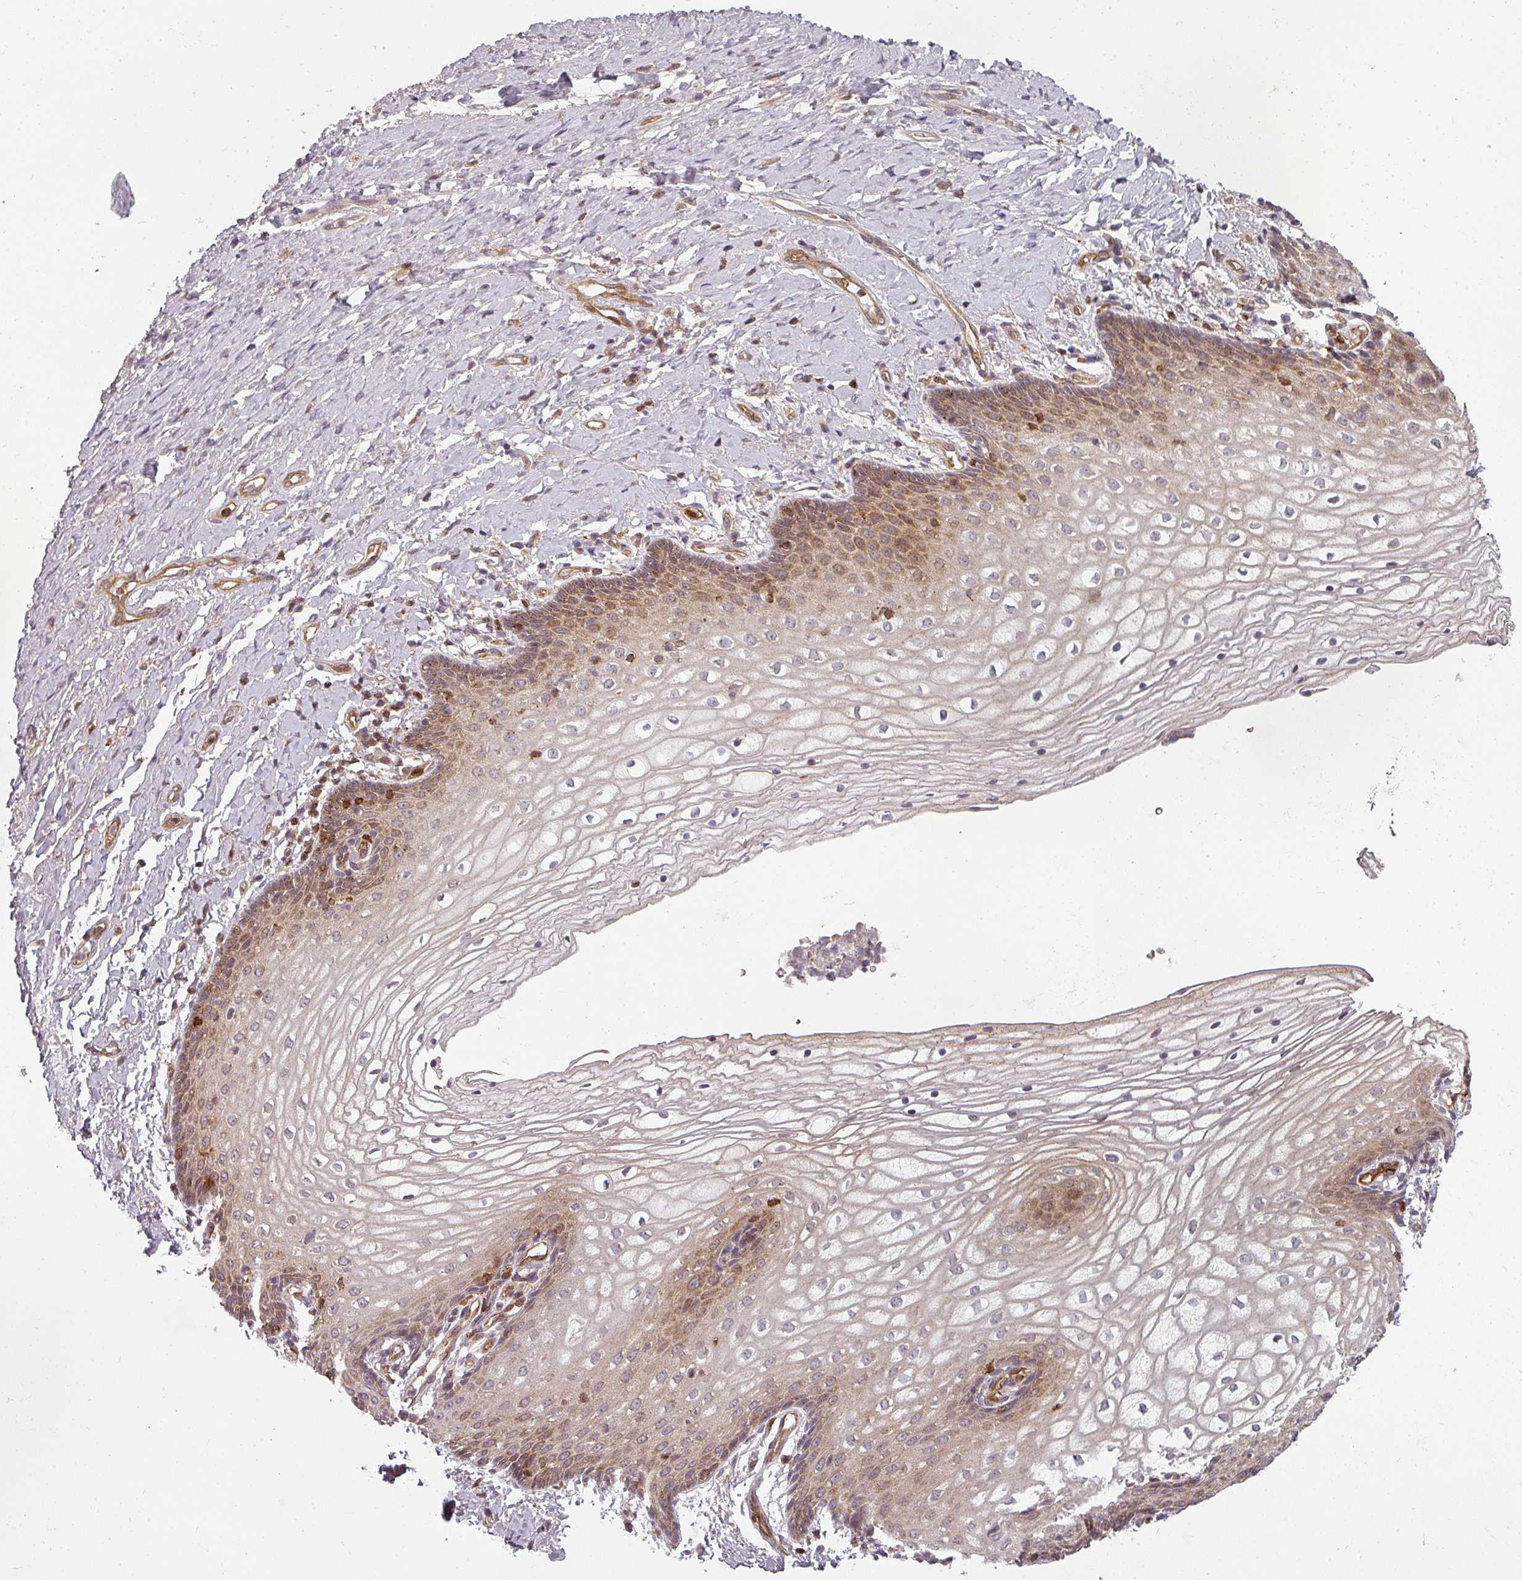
{"staining": {"intensity": "moderate", "quantity": "25%-75%", "location": "cytoplasmic/membranous"}, "tissue": "vagina", "cell_type": "Squamous epithelial cells", "image_type": "normal", "snomed": [{"axis": "morphology", "description": "Normal tissue, NOS"}, {"axis": "topography", "description": "Vagina"}], "caption": "This micrograph exhibits IHC staining of normal vagina, with medium moderate cytoplasmic/membranous staining in approximately 25%-75% of squamous epithelial cells.", "gene": "CLIC1", "patient": {"sex": "female", "age": 60}}